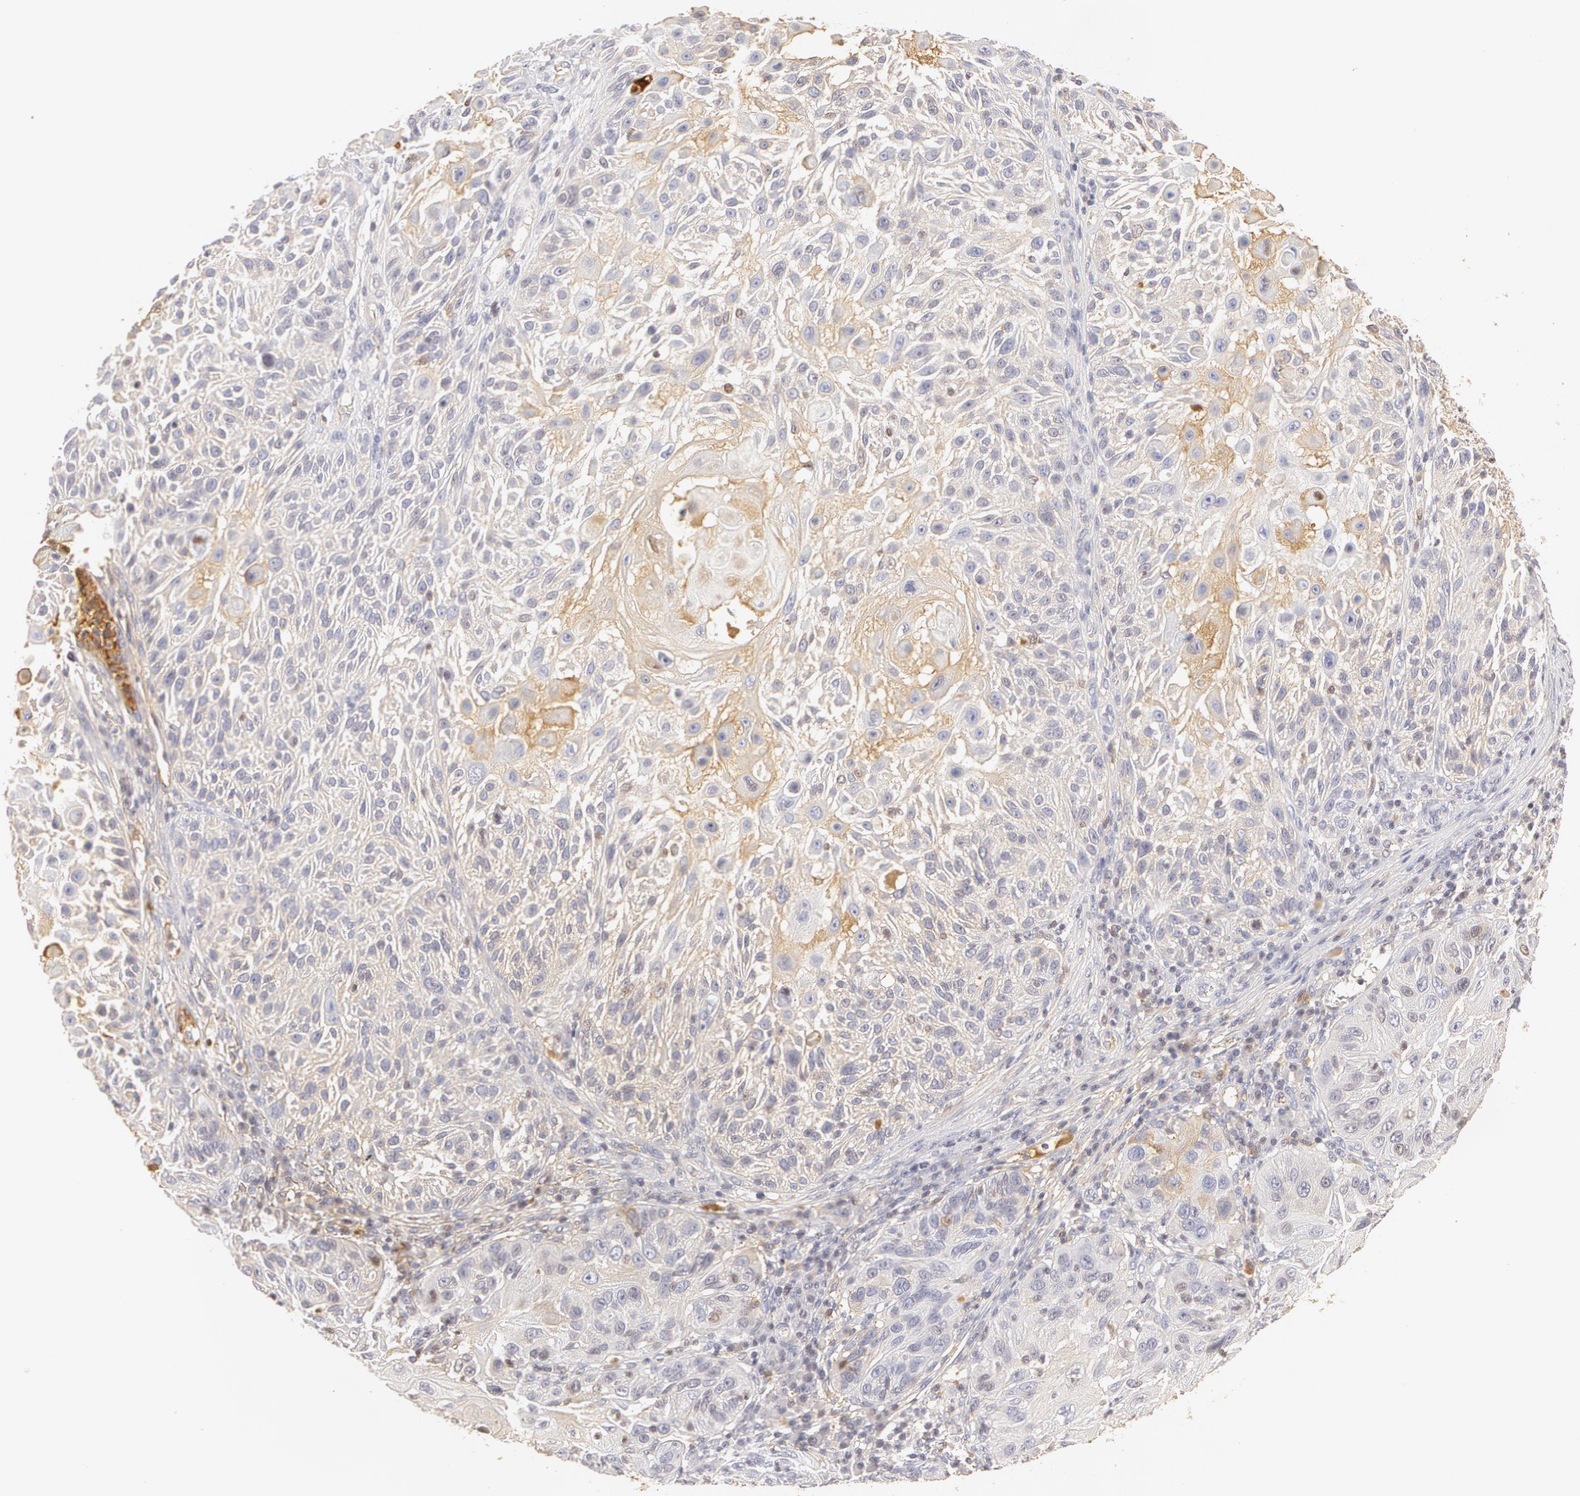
{"staining": {"intensity": "negative", "quantity": "none", "location": "none"}, "tissue": "skin cancer", "cell_type": "Tumor cells", "image_type": "cancer", "snomed": [{"axis": "morphology", "description": "Squamous cell carcinoma, NOS"}, {"axis": "topography", "description": "Skin"}], "caption": "High magnification brightfield microscopy of skin squamous cell carcinoma stained with DAB (brown) and counterstained with hematoxylin (blue): tumor cells show no significant staining.", "gene": "AHSG", "patient": {"sex": "female", "age": 89}}